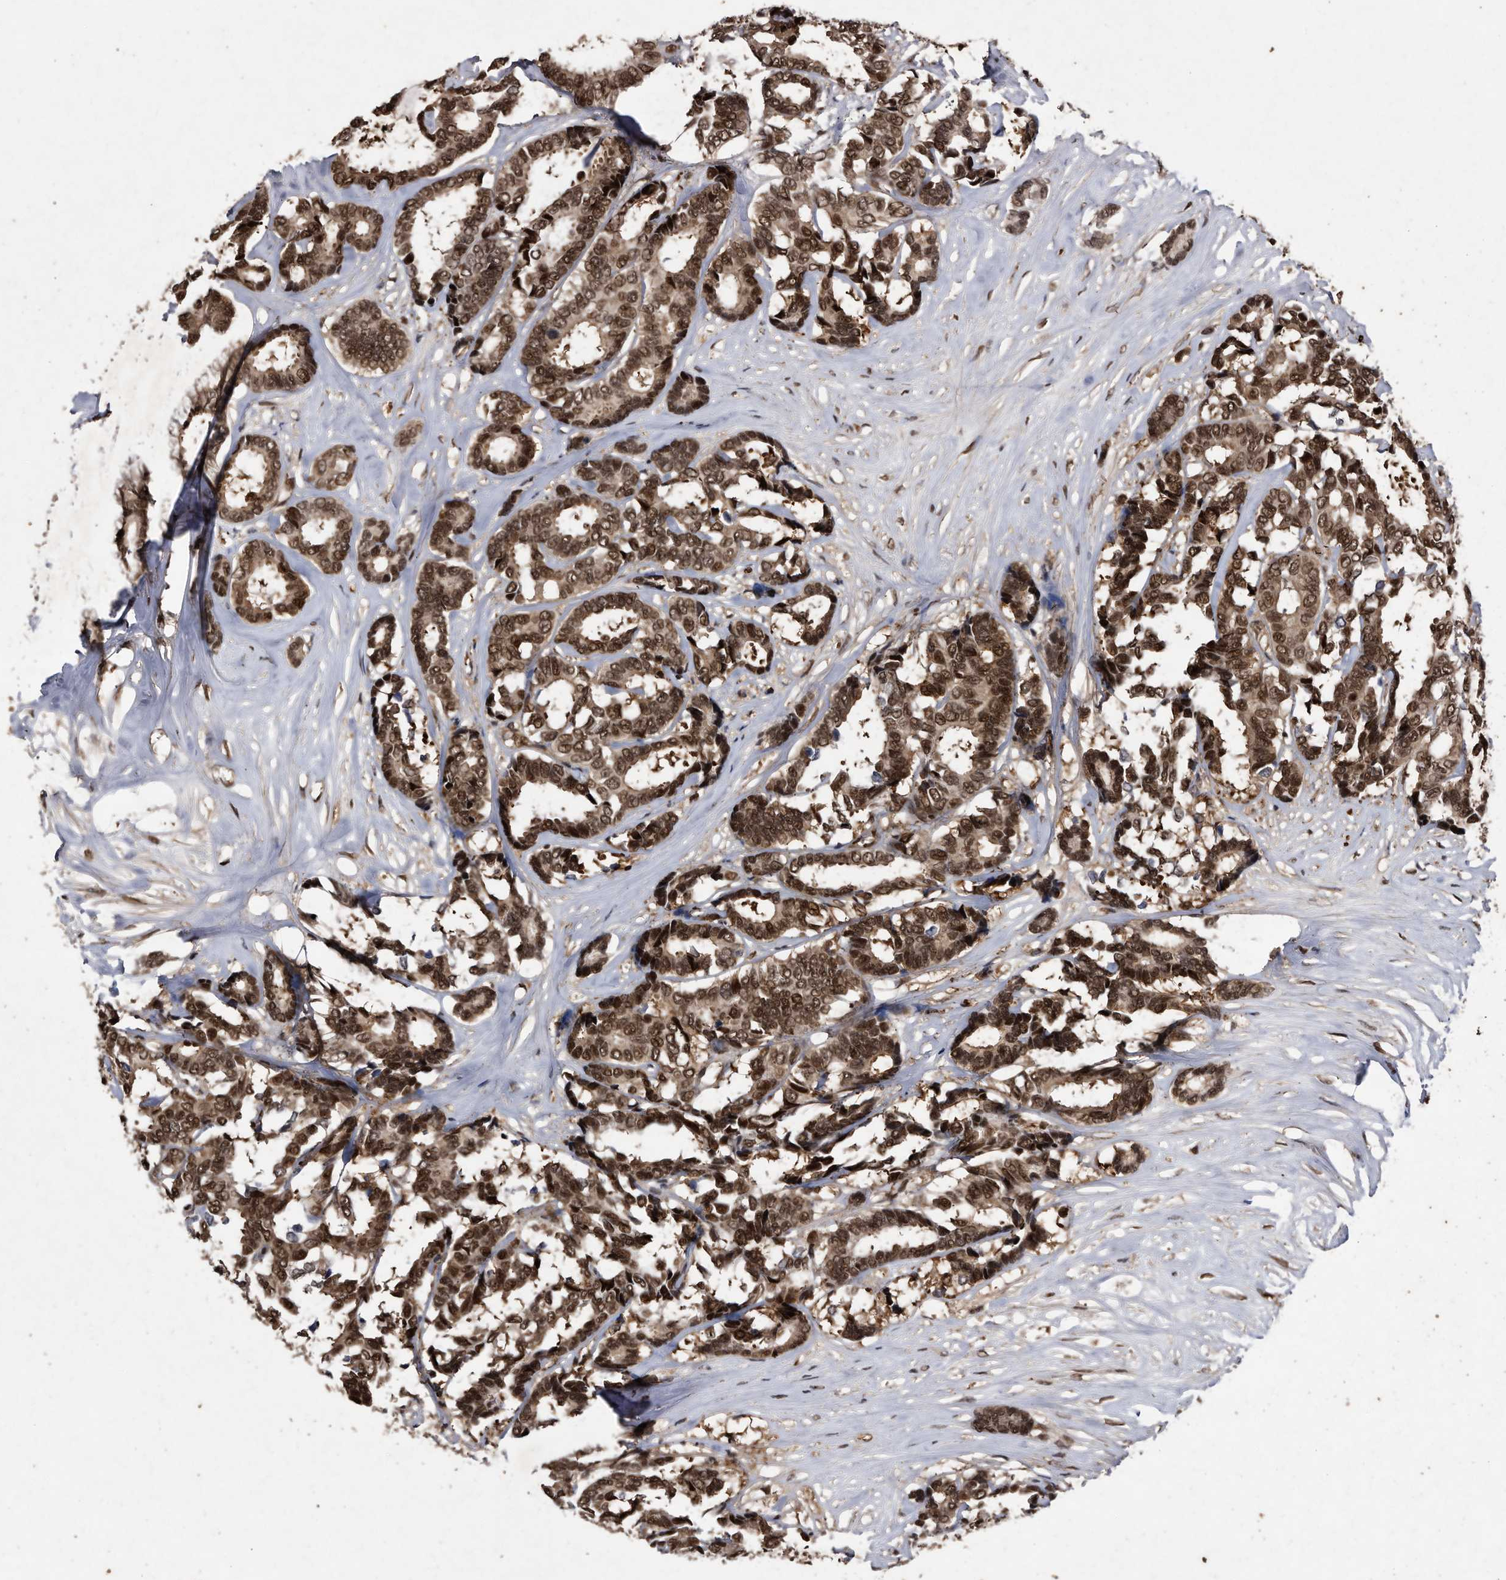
{"staining": {"intensity": "strong", "quantity": ">75%", "location": "nuclear"}, "tissue": "breast cancer", "cell_type": "Tumor cells", "image_type": "cancer", "snomed": [{"axis": "morphology", "description": "Duct carcinoma"}, {"axis": "topography", "description": "Breast"}], "caption": "Approximately >75% of tumor cells in human breast cancer (intraductal carcinoma) show strong nuclear protein expression as visualized by brown immunohistochemical staining.", "gene": "RAD23B", "patient": {"sex": "female", "age": 87}}